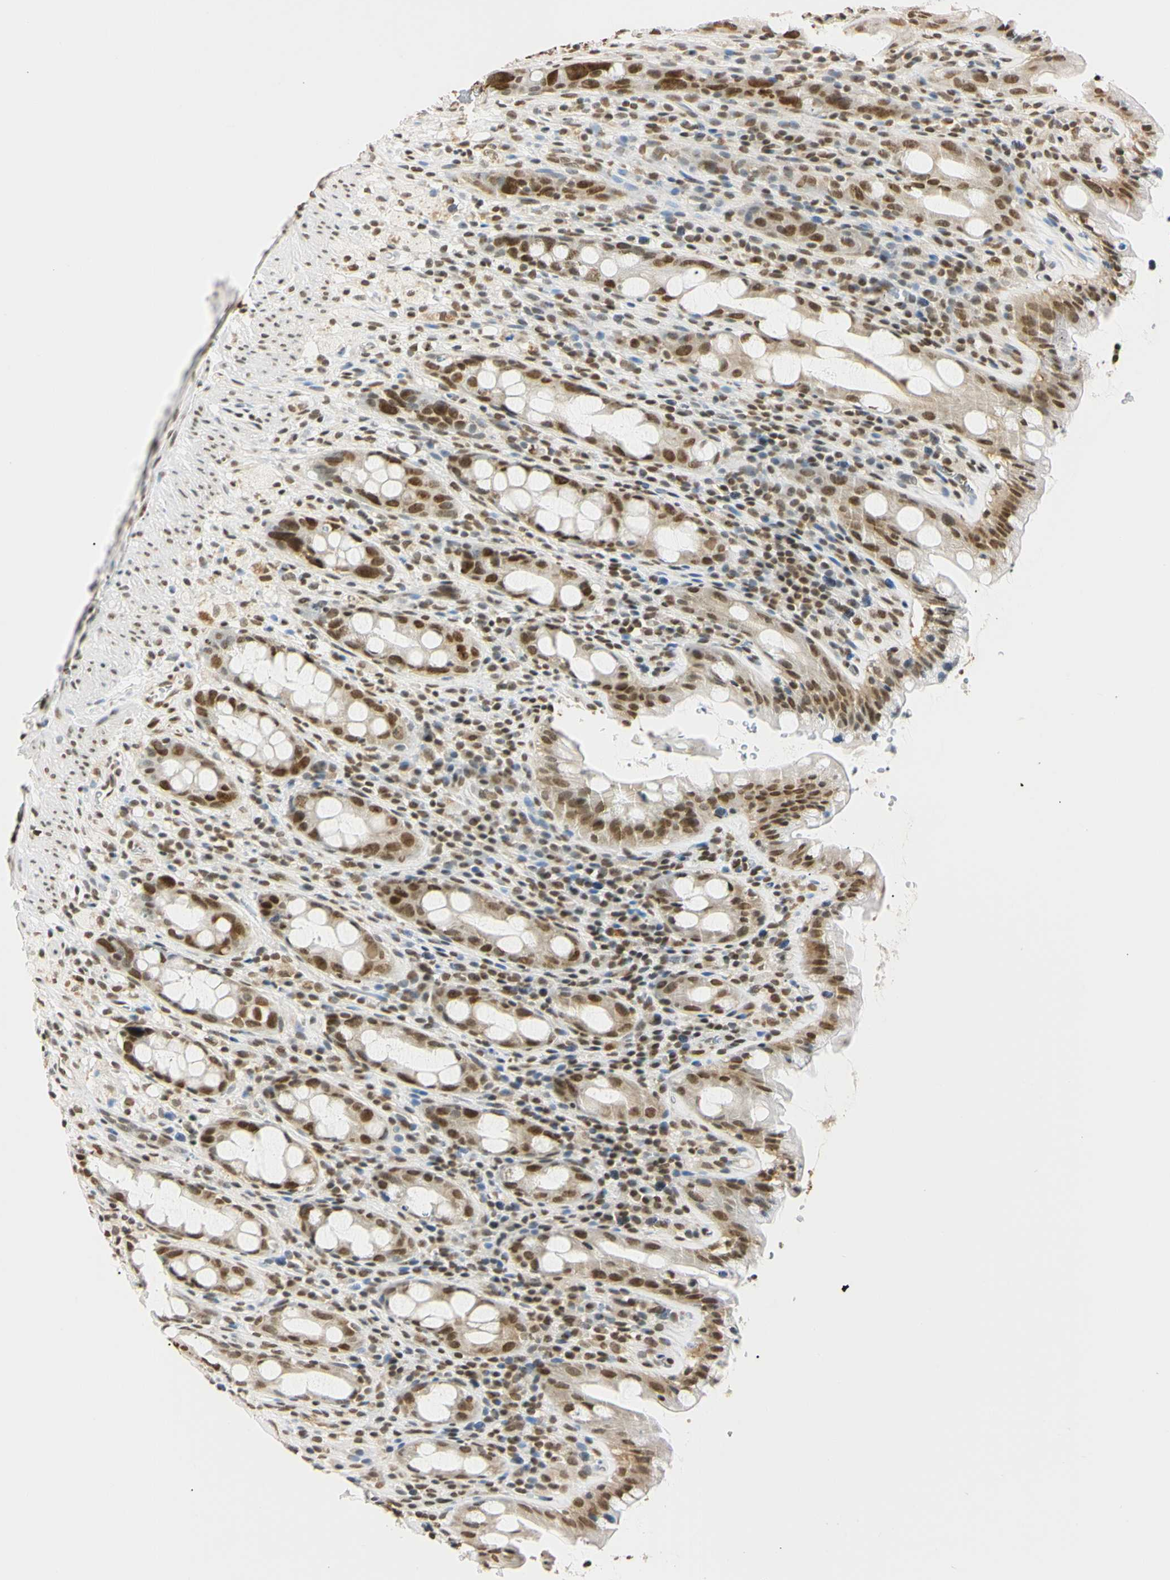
{"staining": {"intensity": "strong", "quantity": ">75%", "location": "nuclear"}, "tissue": "rectum", "cell_type": "Glandular cells", "image_type": "normal", "snomed": [{"axis": "morphology", "description": "Normal tissue, NOS"}, {"axis": "topography", "description": "Rectum"}], "caption": "DAB (3,3'-diaminobenzidine) immunohistochemical staining of benign rectum reveals strong nuclear protein staining in about >75% of glandular cells. The staining was performed using DAB (3,3'-diaminobenzidine), with brown indicating positive protein expression. Nuclei are stained blue with hematoxylin.", "gene": "SMARCA5", "patient": {"sex": "male", "age": 44}}